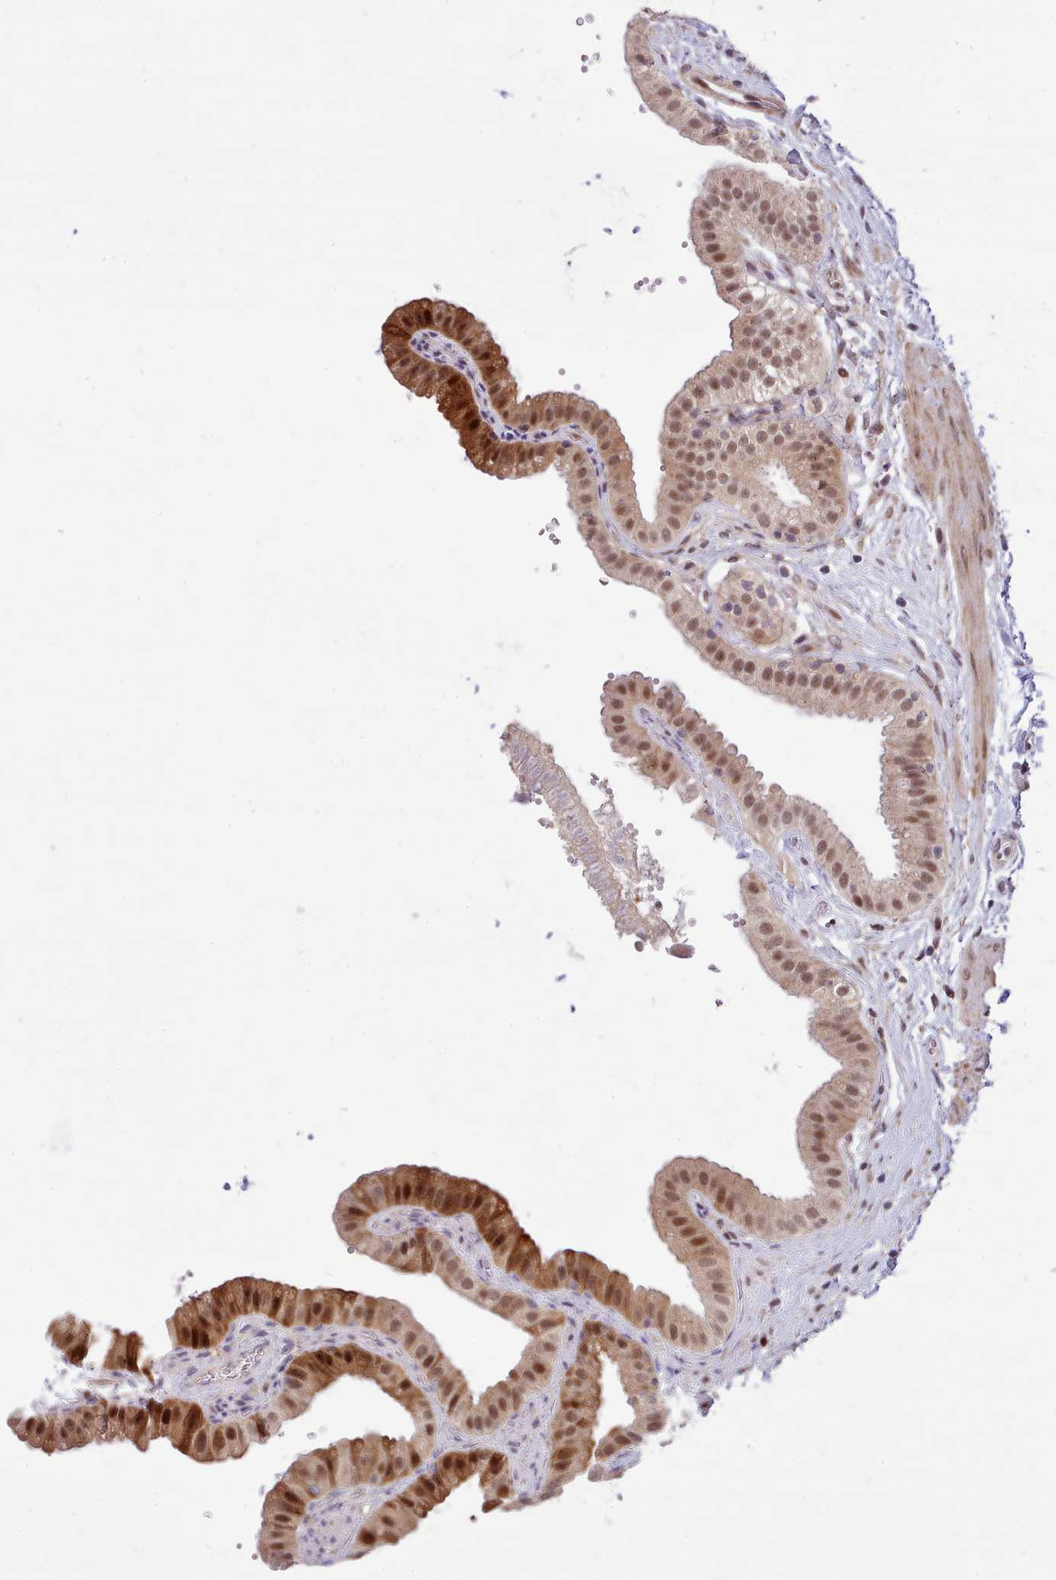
{"staining": {"intensity": "strong", "quantity": ">75%", "location": "cytoplasmic/membranous,nuclear"}, "tissue": "gallbladder", "cell_type": "Glandular cells", "image_type": "normal", "snomed": [{"axis": "morphology", "description": "Normal tissue, NOS"}, {"axis": "topography", "description": "Gallbladder"}], "caption": "Unremarkable gallbladder was stained to show a protein in brown. There is high levels of strong cytoplasmic/membranous,nuclear expression in about >75% of glandular cells.", "gene": "HOXB7", "patient": {"sex": "female", "age": 61}}